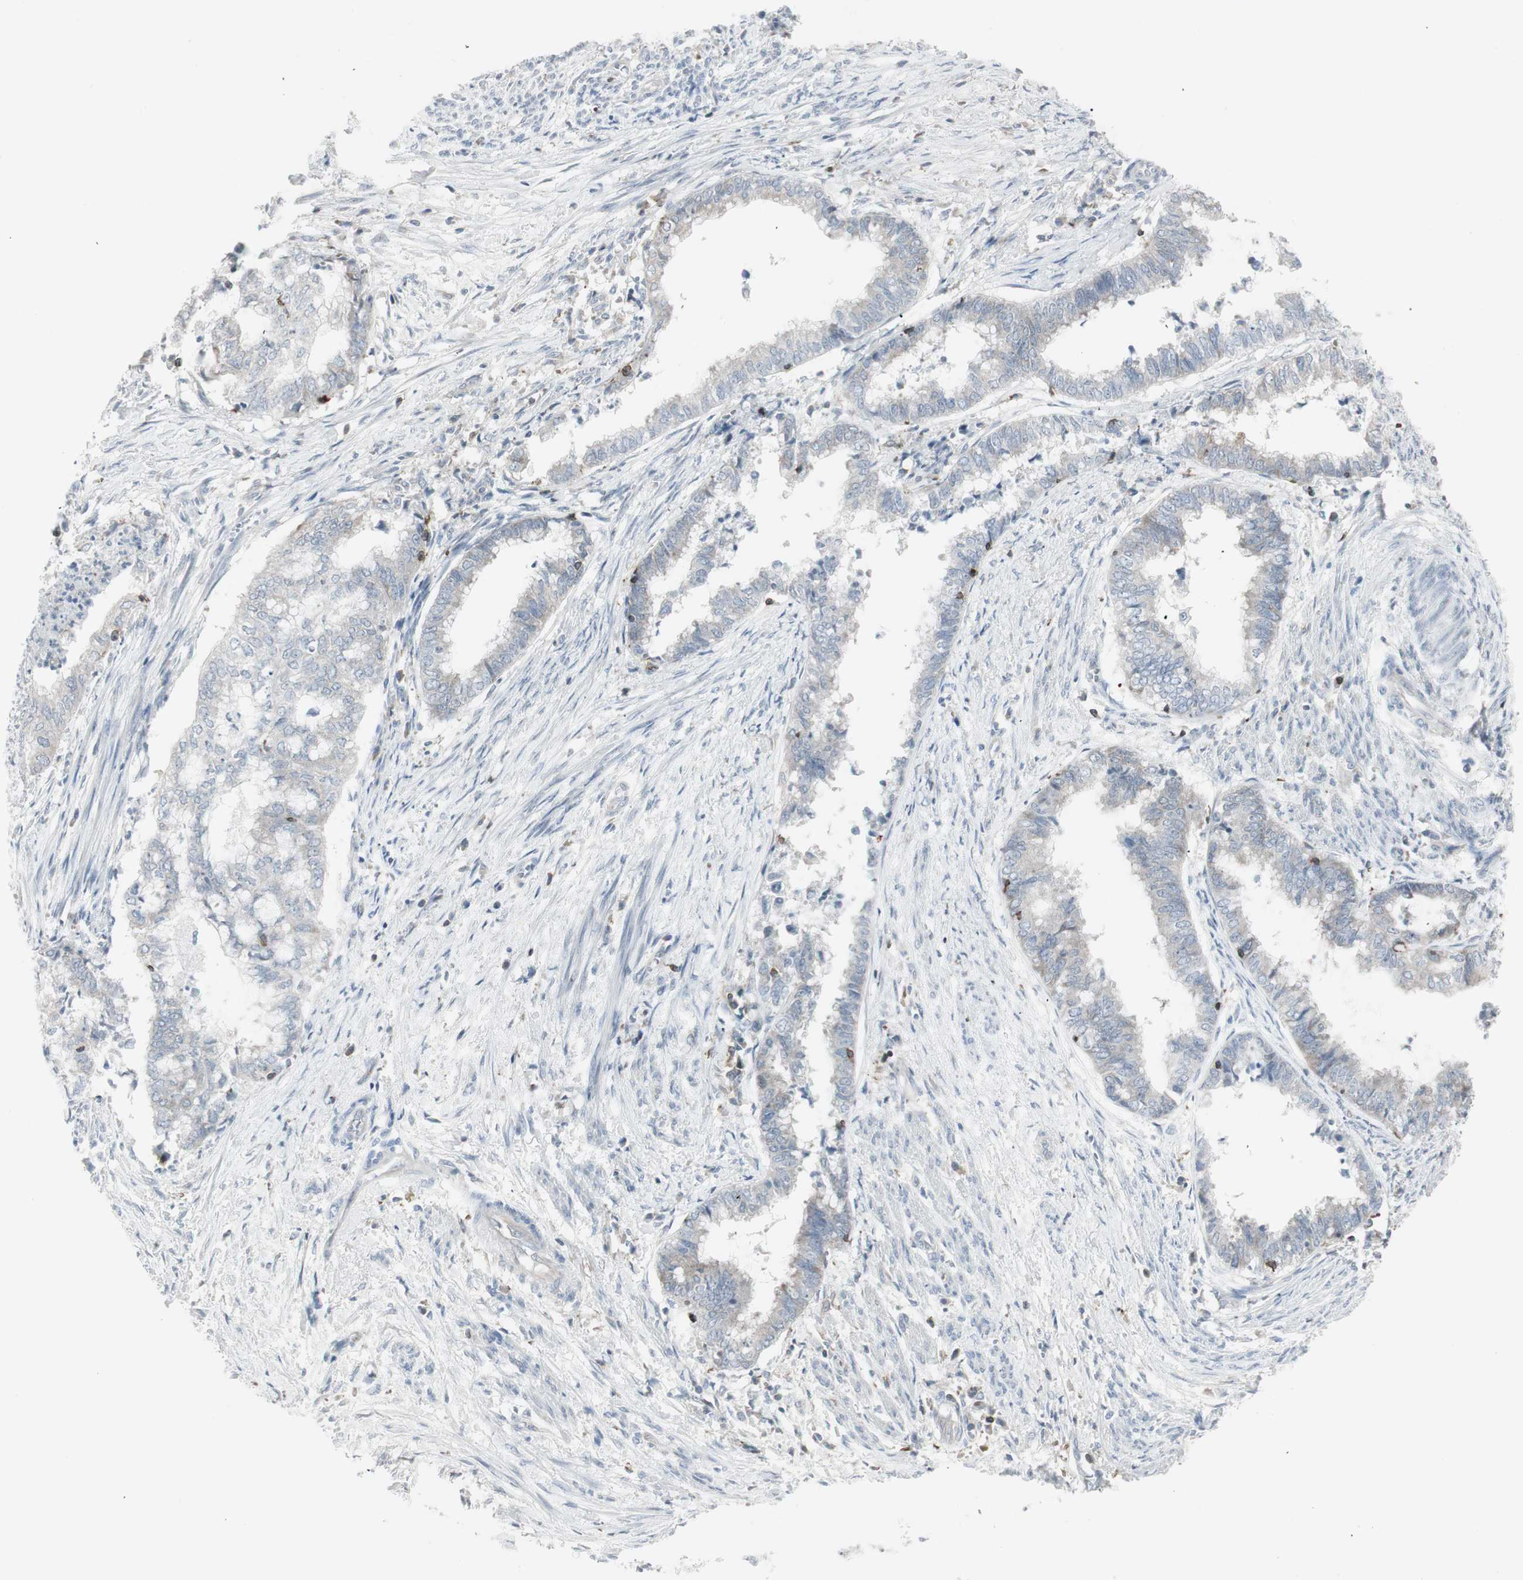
{"staining": {"intensity": "negative", "quantity": "none", "location": "none"}, "tissue": "endometrial cancer", "cell_type": "Tumor cells", "image_type": "cancer", "snomed": [{"axis": "morphology", "description": "Necrosis, NOS"}, {"axis": "morphology", "description": "Adenocarcinoma, NOS"}, {"axis": "topography", "description": "Endometrium"}], "caption": "A photomicrograph of human endometrial cancer (adenocarcinoma) is negative for staining in tumor cells. The staining was performed using DAB (3,3'-diaminobenzidine) to visualize the protein expression in brown, while the nuclei were stained in blue with hematoxylin (Magnification: 20x).", "gene": "MAP4K4", "patient": {"sex": "female", "age": 79}}